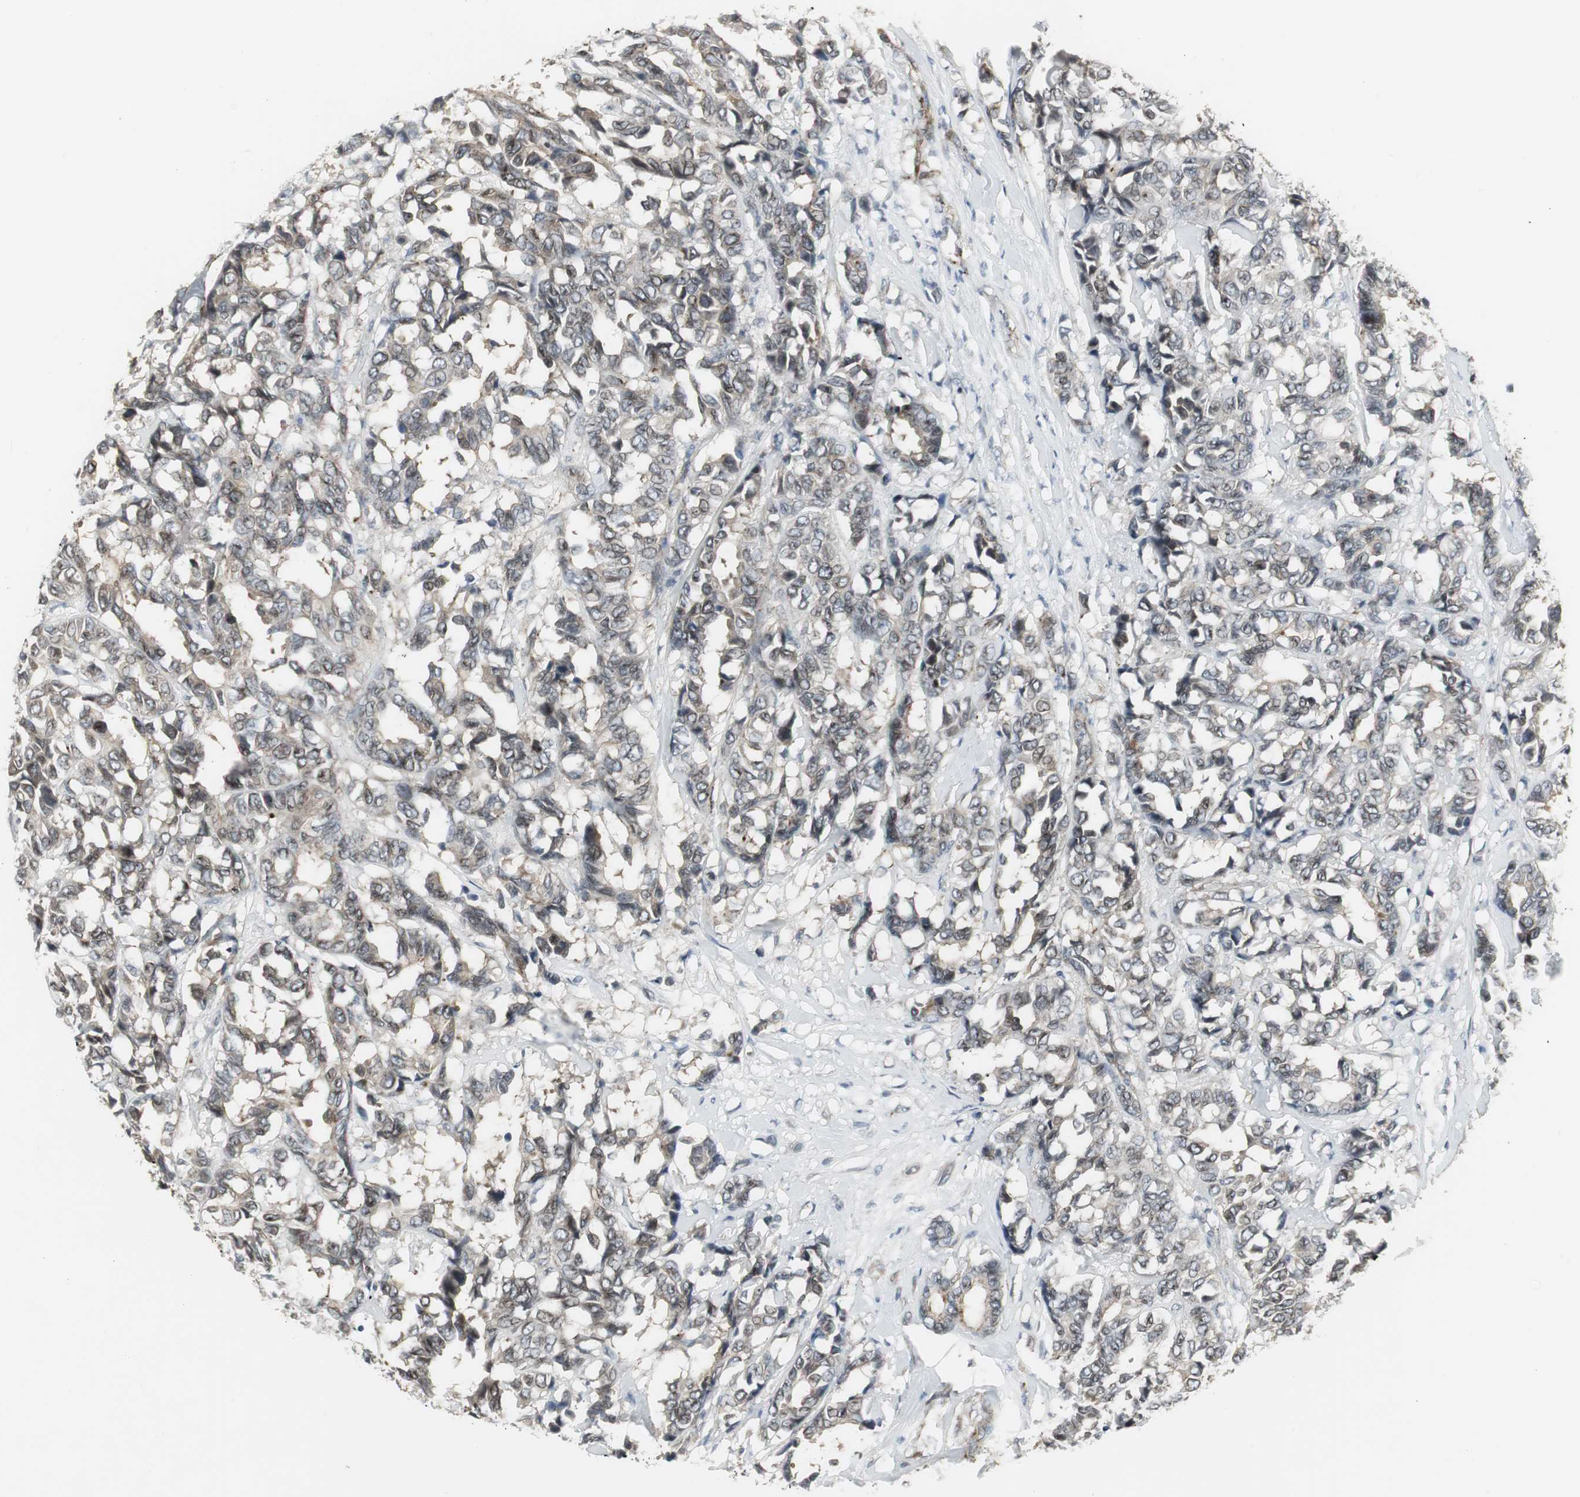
{"staining": {"intensity": "weak", "quantity": "<25%", "location": "cytoplasmic/membranous"}, "tissue": "breast cancer", "cell_type": "Tumor cells", "image_type": "cancer", "snomed": [{"axis": "morphology", "description": "Duct carcinoma"}, {"axis": "topography", "description": "Breast"}], "caption": "Immunohistochemistry of invasive ductal carcinoma (breast) exhibits no expression in tumor cells. Brightfield microscopy of immunohistochemistry (IHC) stained with DAB (3,3'-diaminobenzidine) (brown) and hematoxylin (blue), captured at high magnification.", "gene": "SCYL3", "patient": {"sex": "female", "age": 87}}